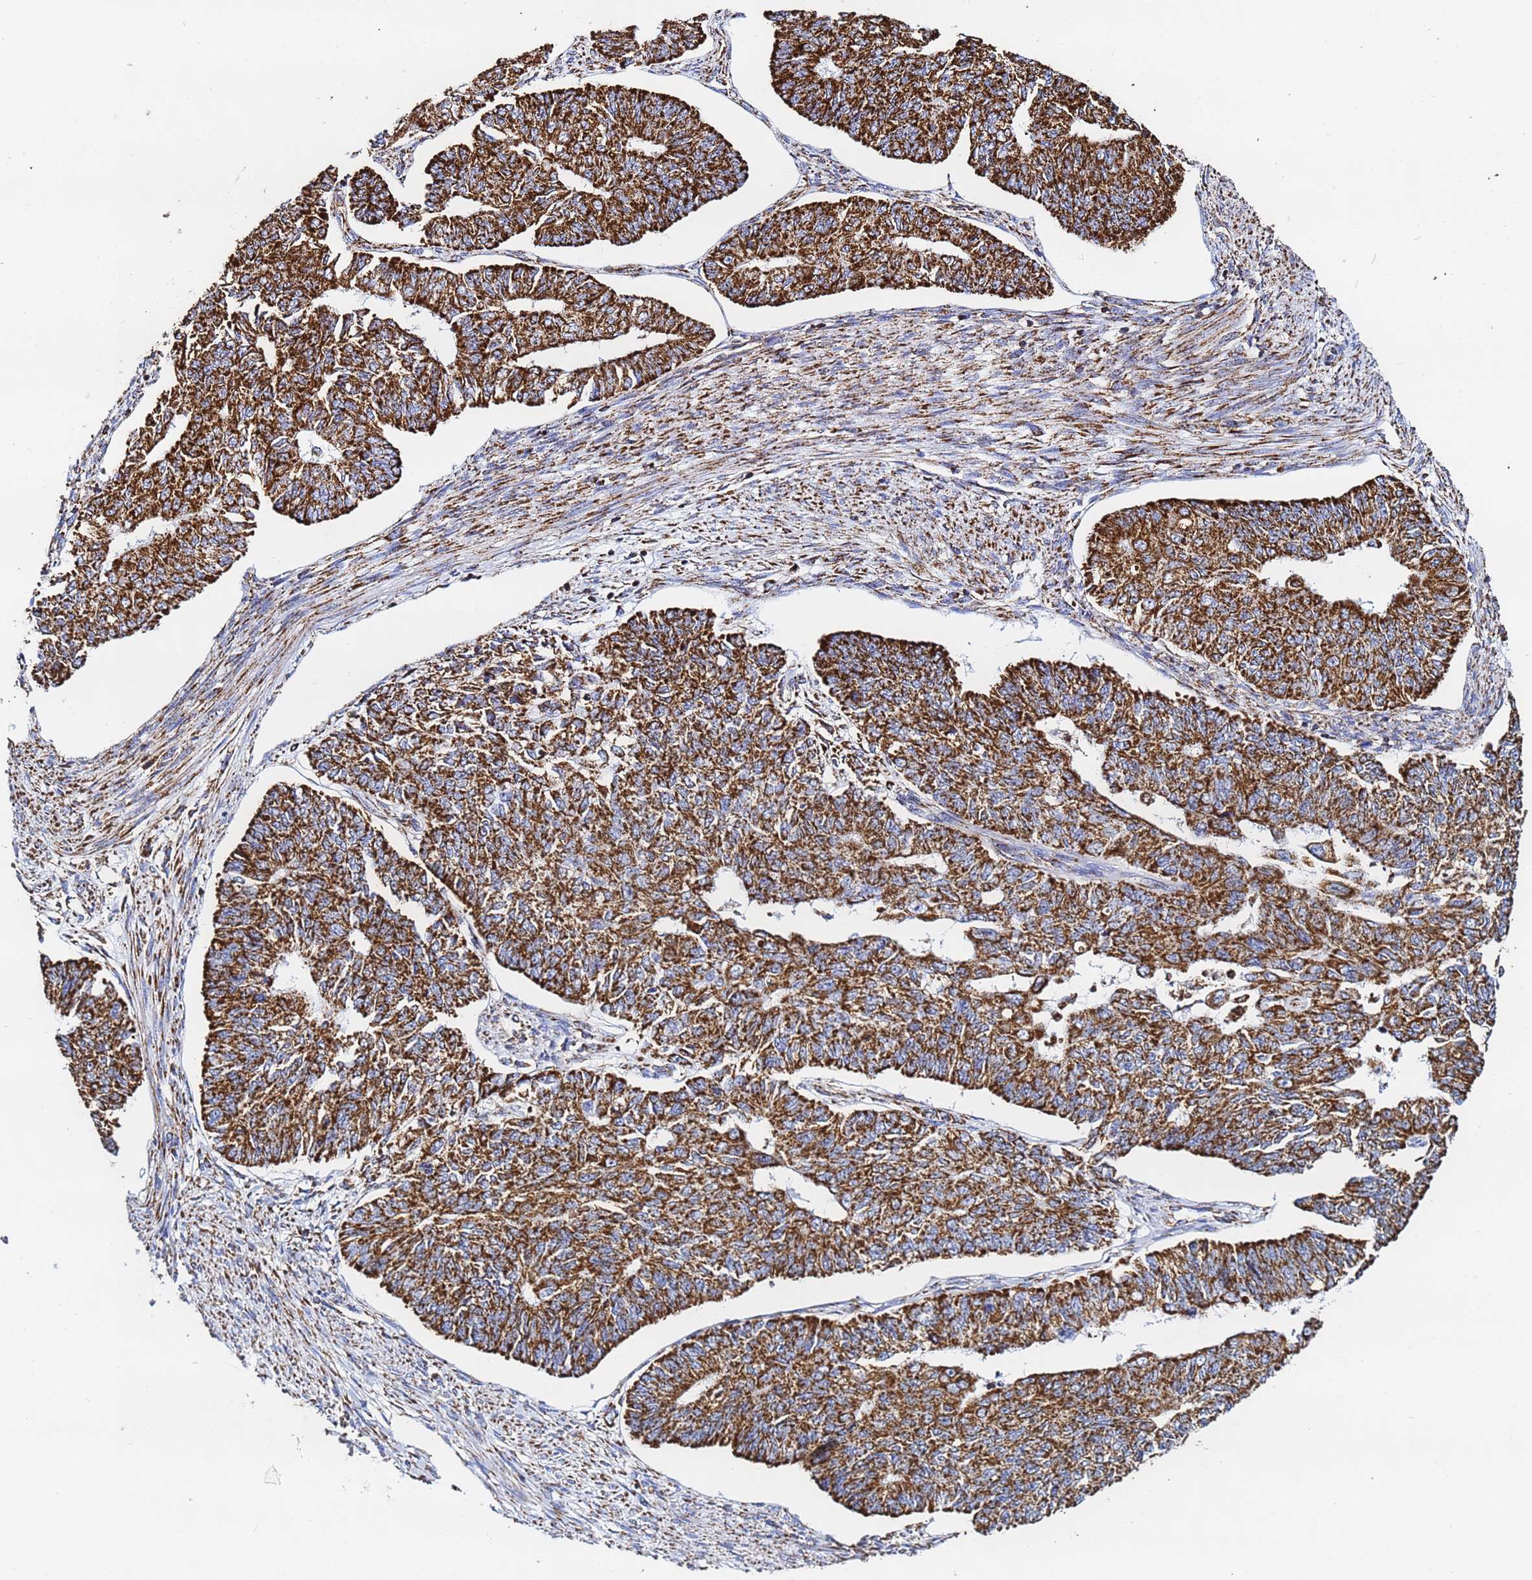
{"staining": {"intensity": "strong", "quantity": ">75%", "location": "cytoplasmic/membranous"}, "tissue": "endometrial cancer", "cell_type": "Tumor cells", "image_type": "cancer", "snomed": [{"axis": "morphology", "description": "Adenocarcinoma, NOS"}, {"axis": "topography", "description": "Endometrium"}], "caption": "Immunohistochemical staining of human adenocarcinoma (endometrial) exhibits high levels of strong cytoplasmic/membranous staining in about >75% of tumor cells. Using DAB (3,3'-diaminobenzidine) (brown) and hematoxylin (blue) stains, captured at high magnification using brightfield microscopy.", "gene": "PHB2", "patient": {"sex": "female", "age": 32}}